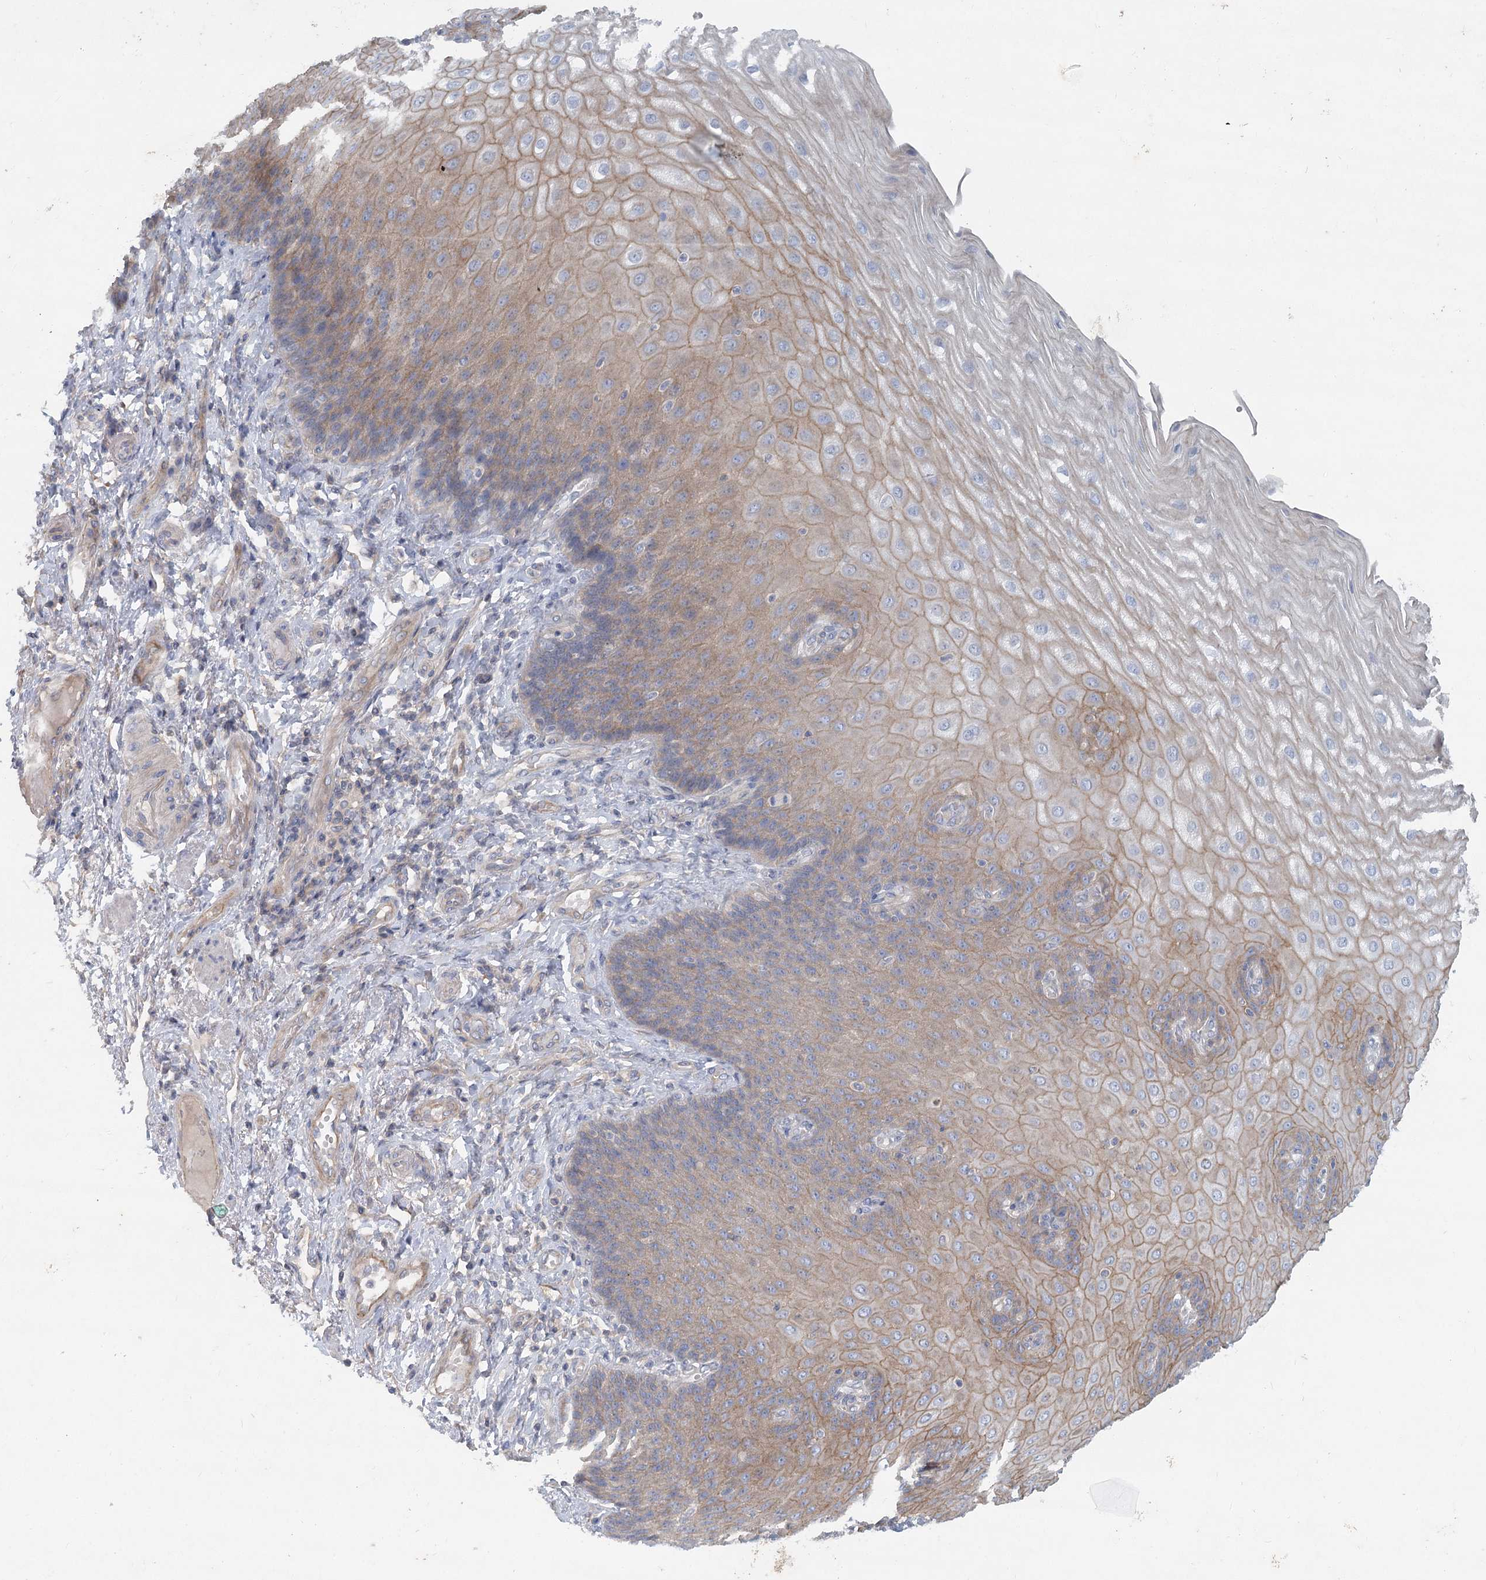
{"staining": {"intensity": "moderate", "quantity": "<25%", "location": "cytoplasmic/membranous"}, "tissue": "esophagus", "cell_type": "Squamous epithelial cells", "image_type": "normal", "snomed": [{"axis": "morphology", "description": "Normal tissue, NOS"}, {"axis": "topography", "description": "Esophagus"}], "caption": "Human esophagus stained for a protein (brown) demonstrates moderate cytoplasmic/membranous positive expression in approximately <25% of squamous epithelial cells.", "gene": "DNMBP", "patient": {"sex": "male", "age": 54}}